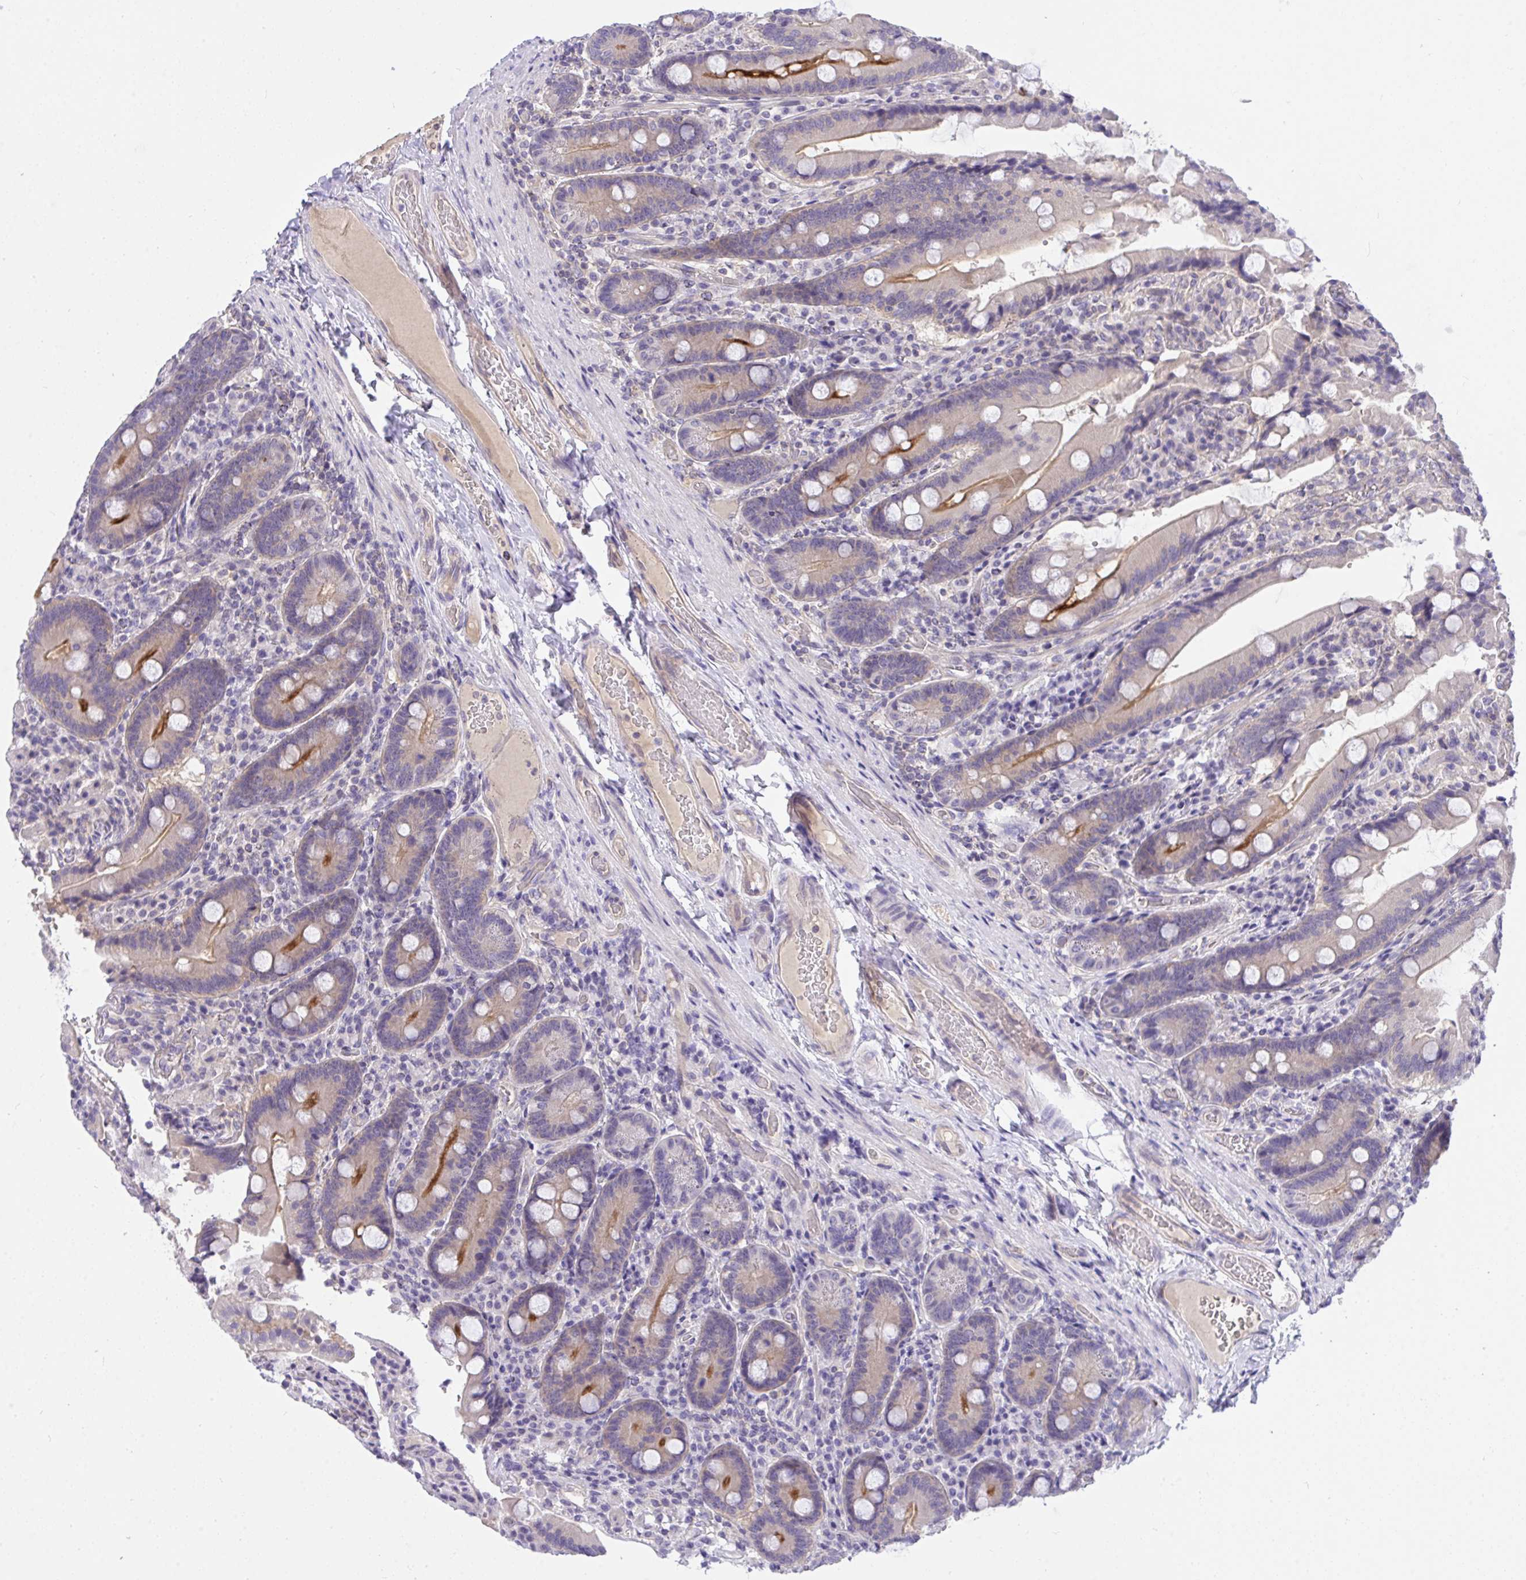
{"staining": {"intensity": "moderate", "quantity": "<25%", "location": "cytoplasmic/membranous"}, "tissue": "duodenum", "cell_type": "Glandular cells", "image_type": "normal", "snomed": [{"axis": "morphology", "description": "Normal tissue, NOS"}, {"axis": "topography", "description": "Duodenum"}], "caption": "Duodenum stained with DAB immunohistochemistry displays low levels of moderate cytoplasmic/membranous expression in approximately <25% of glandular cells.", "gene": "TLN2", "patient": {"sex": "female", "age": 62}}